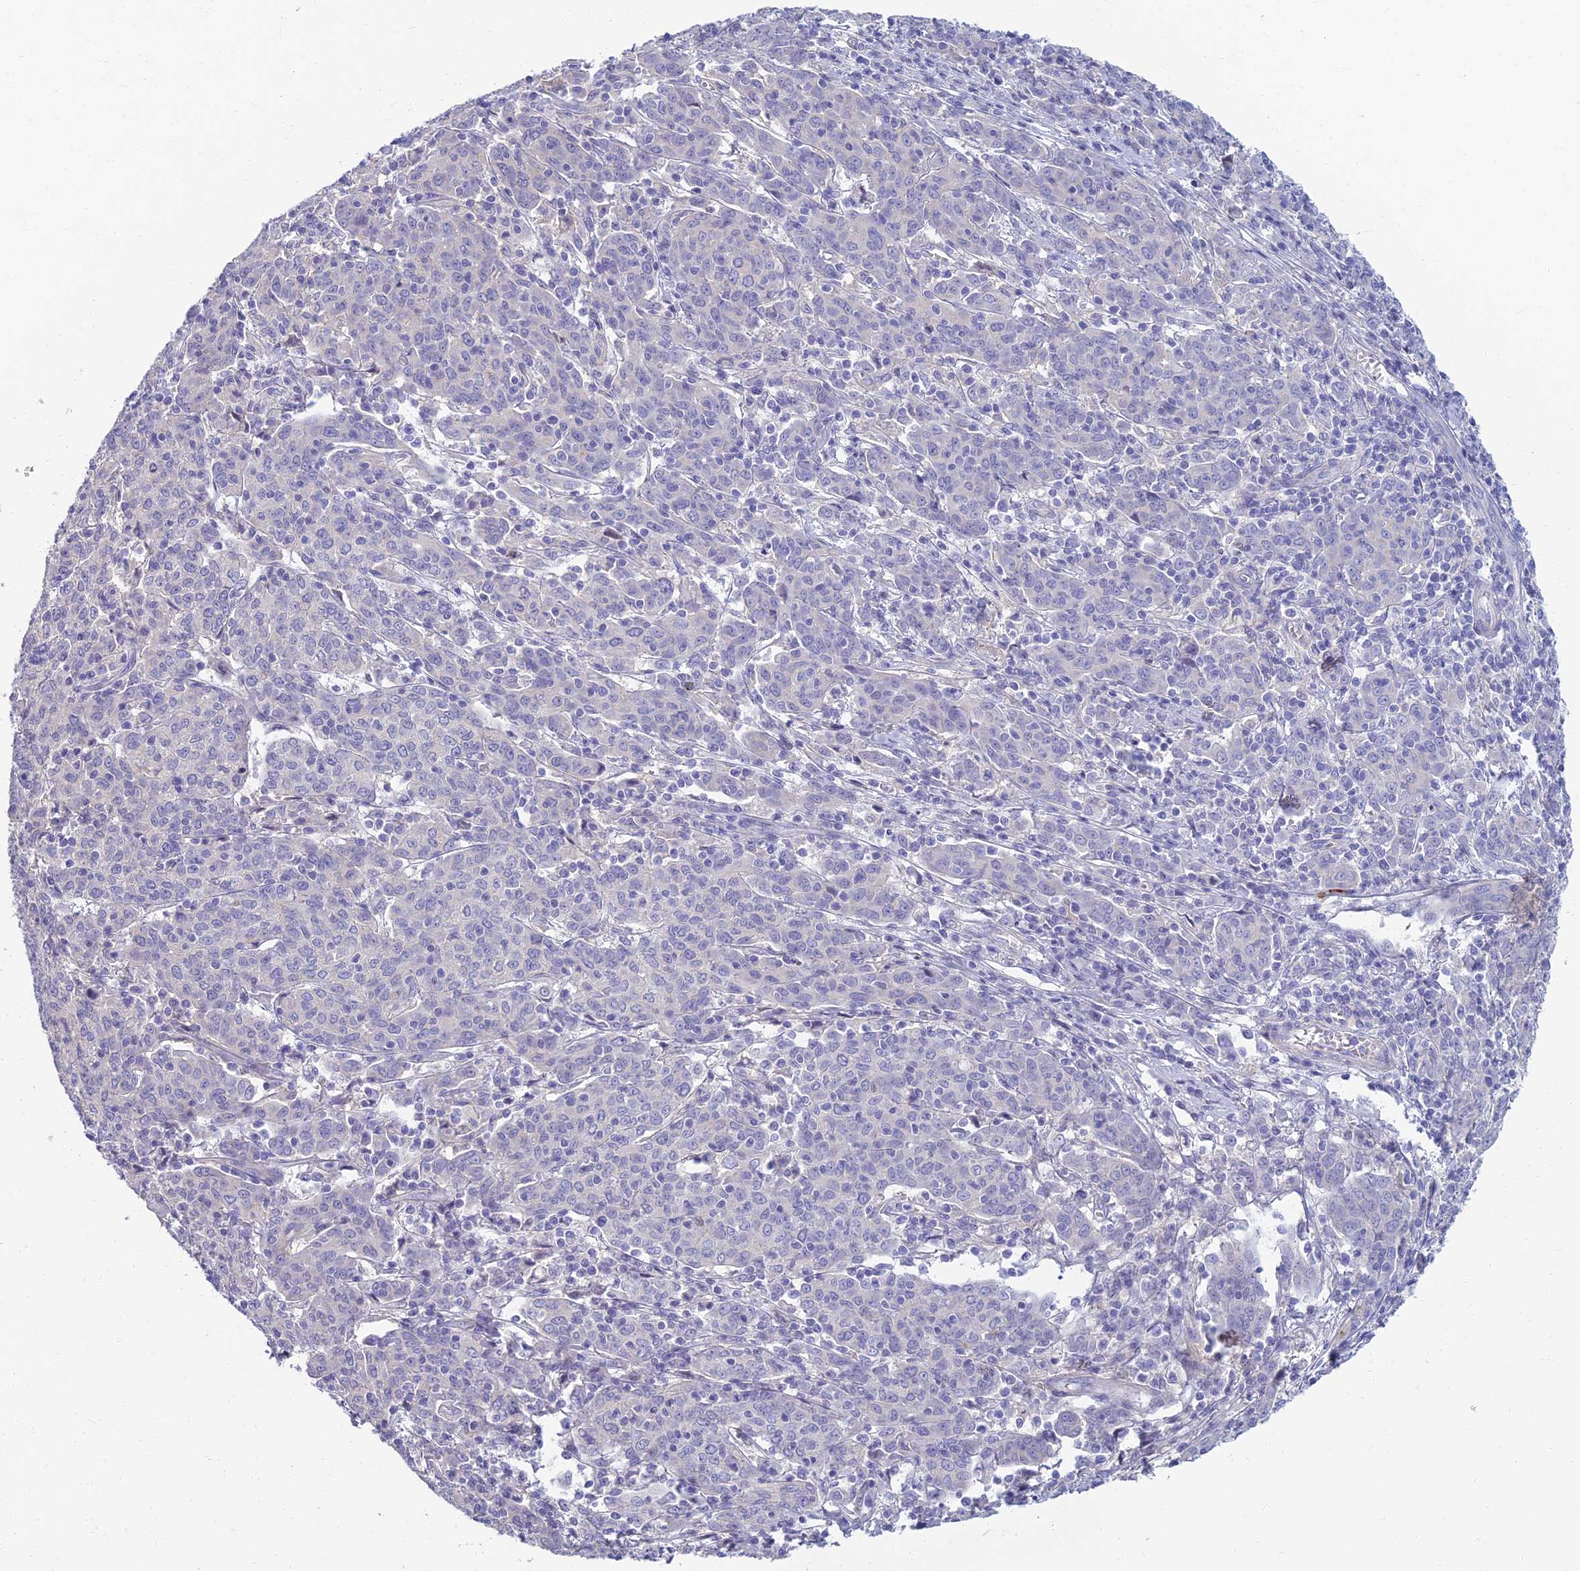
{"staining": {"intensity": "negative", "quantity": "none", "location": "none"}, "tissue": "cervical cancer", "cell_type": "Tumor cells", "image_type": "cancer", "snomed": [{"axis": "morphology", "description": "Squamous cell carcinoma, NOS"}, {"axis": "topography", "description": "Cervix"}], "caption": "Tumor cells are negative for protein expression in human squamous cell carcinoma (cervical). (DAB (3,3'-diaminobenzidine) IHC, high magnification).", "gene": "NEURL1", "patient": {"sex": "female", "age": 67}}